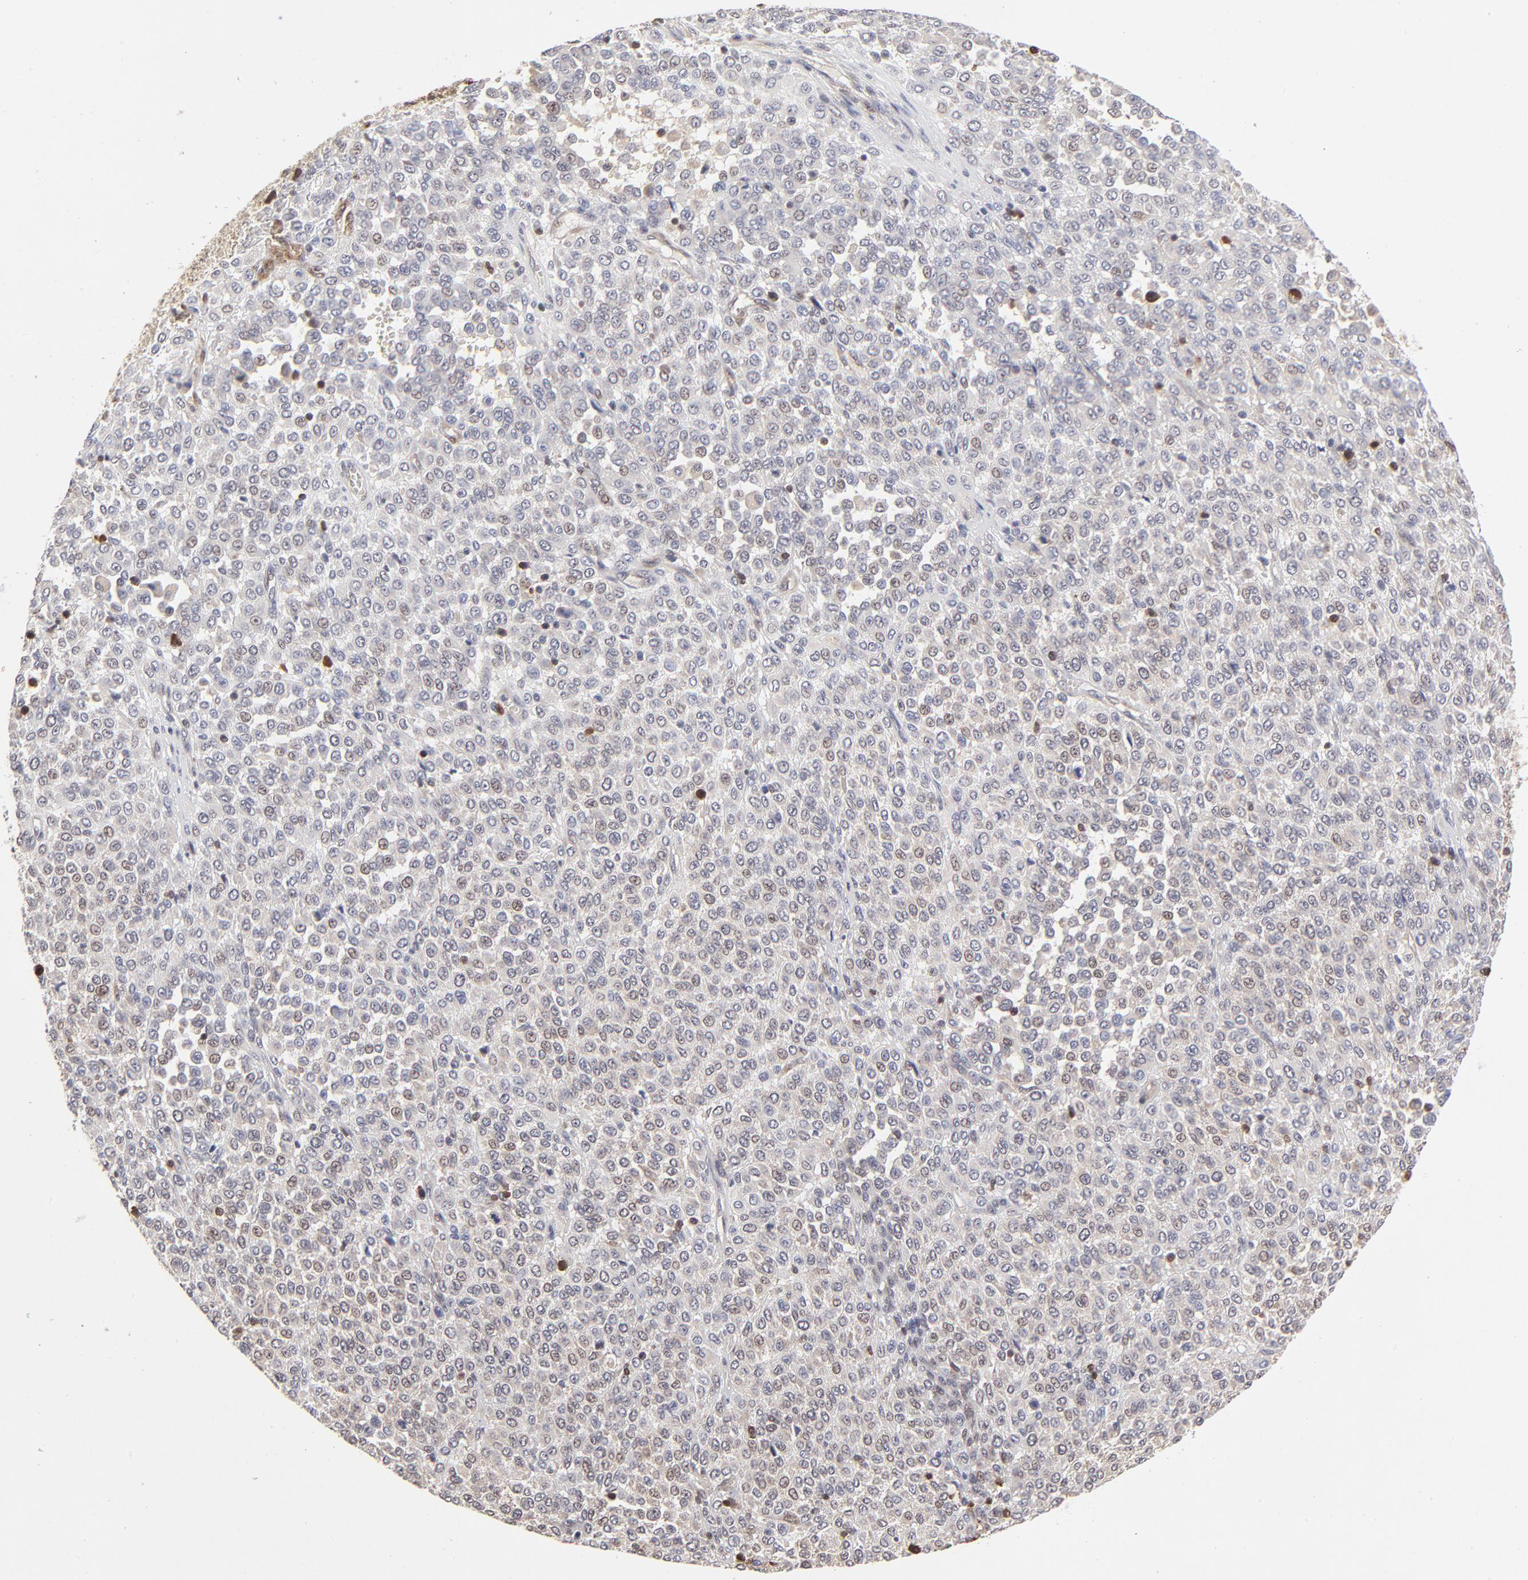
{"staining": {"intensity": "negative", "quantity": "none", "location": "none"}, "tissue": "melanoma", "cell_type": "Tumor cells", "image_type": "cancer", "snomed": [{"axis": "morphology", "description": "Malignant melanoma, Metastatic site"}, {"axis": "topography", "description": "Pancreas"}], "caption": "Tumor cells show no significant protein positivity in melanoma. The staining was performed using DAB (3,3'-diaminobenzidine) to visualize the protein expression in brown, while the nuclei were stained in blue with hematoxylin (Magnification: 20x).", "gene": "CASP3", "patient": {"sex": "female", "age": 30}}